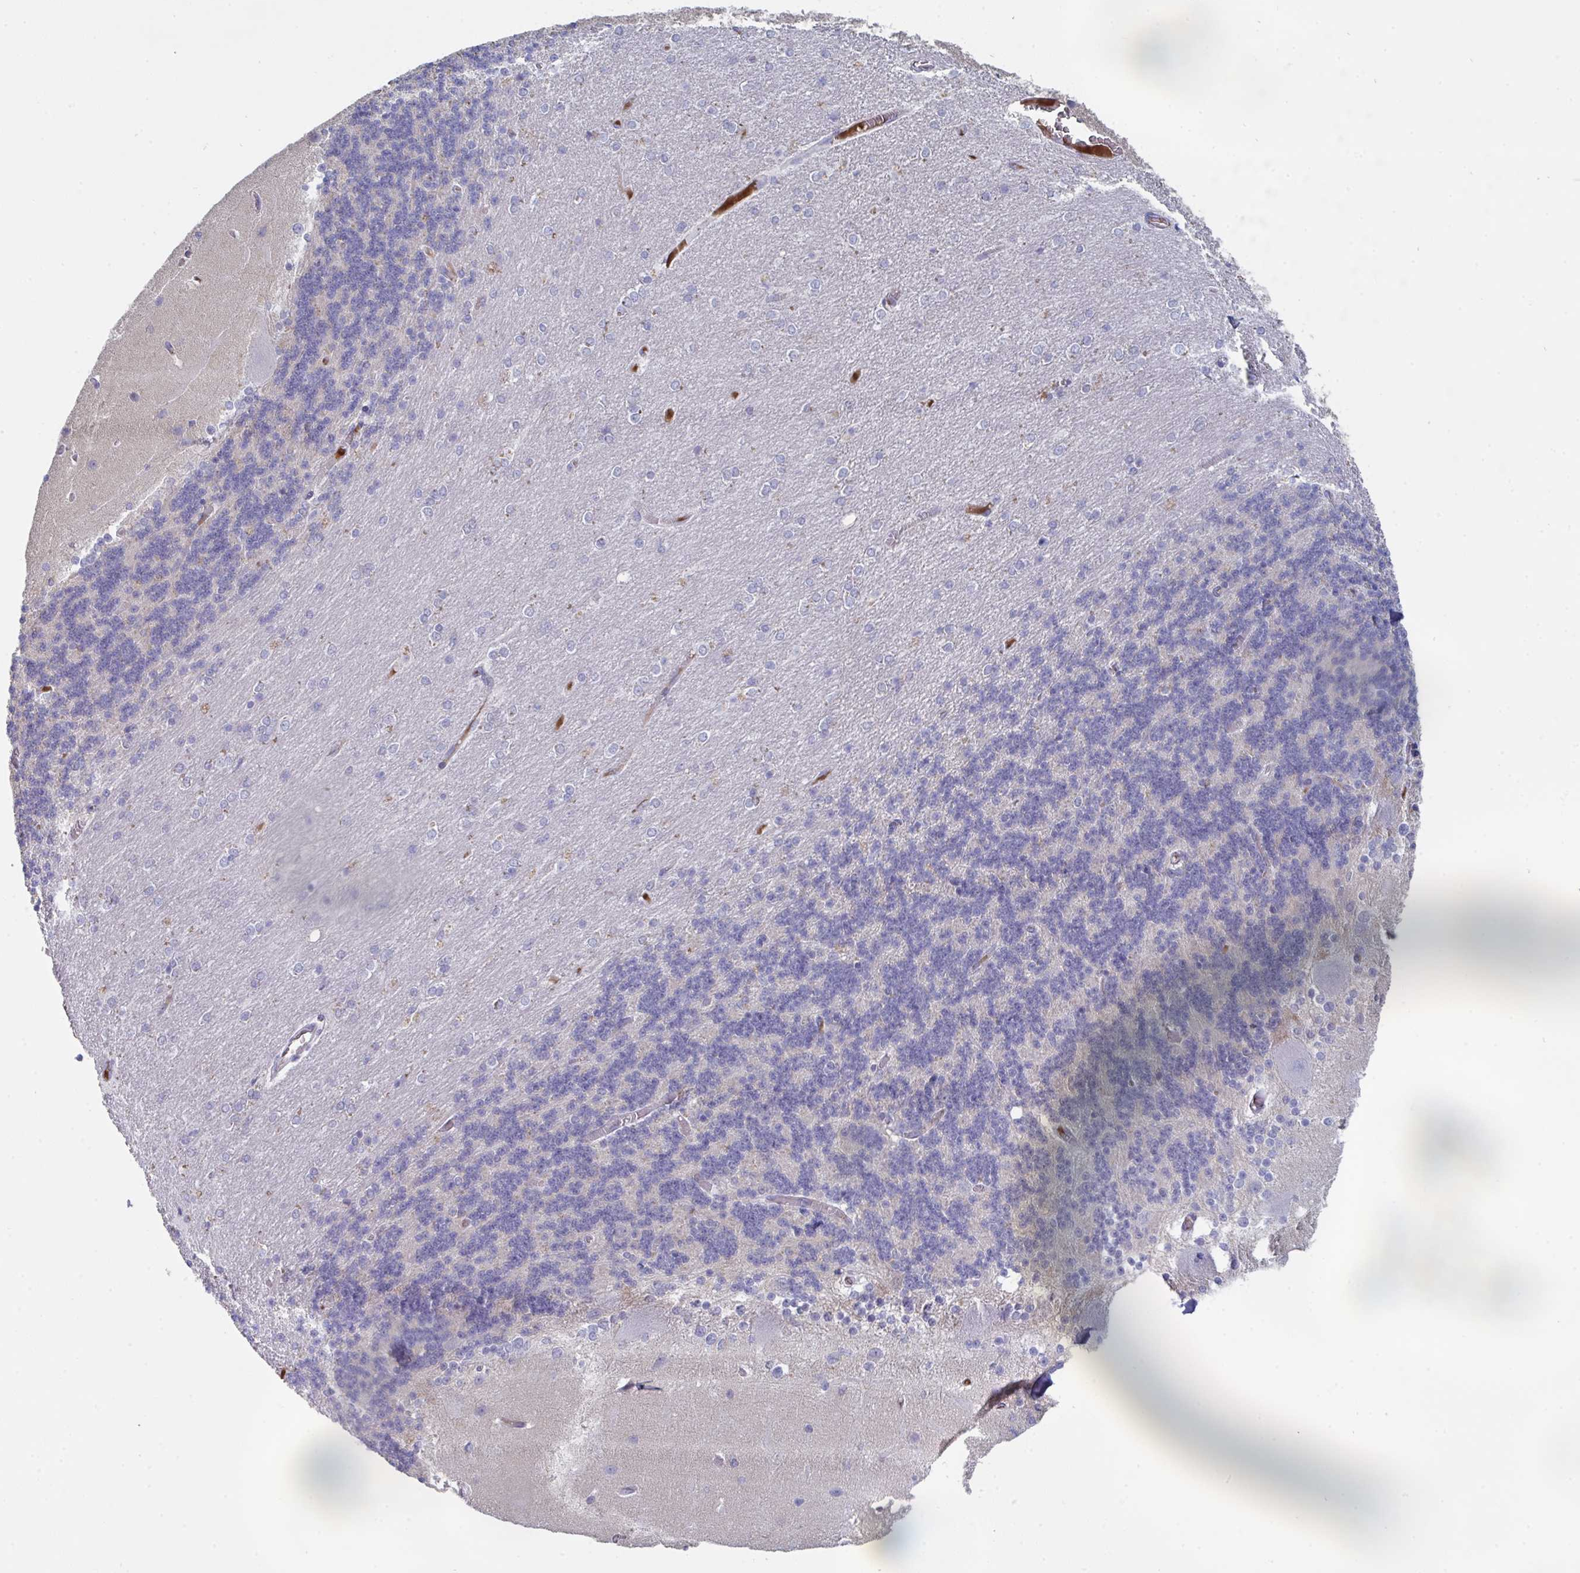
{"staining": {"intensity": "negative", "quantity": "none", "location": "none"}, "tissue": "cerebellum", "cell_type": "Cells in granular layer", "image_type": "normal", "snomed": [{"axis": "morphology", "description": "Normal tissue, NOS"}, {"axis": "topography", "description": "Cerebellum"}], "caption": "Immunohistochemical staining of normal human cerebellum exhibits no significant positivity in cells in granular layer. Brightfield microscopy of IHC stained with DAB (3,3'-diaminobenzidine) (brown) and hematoxylin (blue), captured at high magnification.", "gene": "HGFAC", "patient": {"sex": "female", "age": 54}}